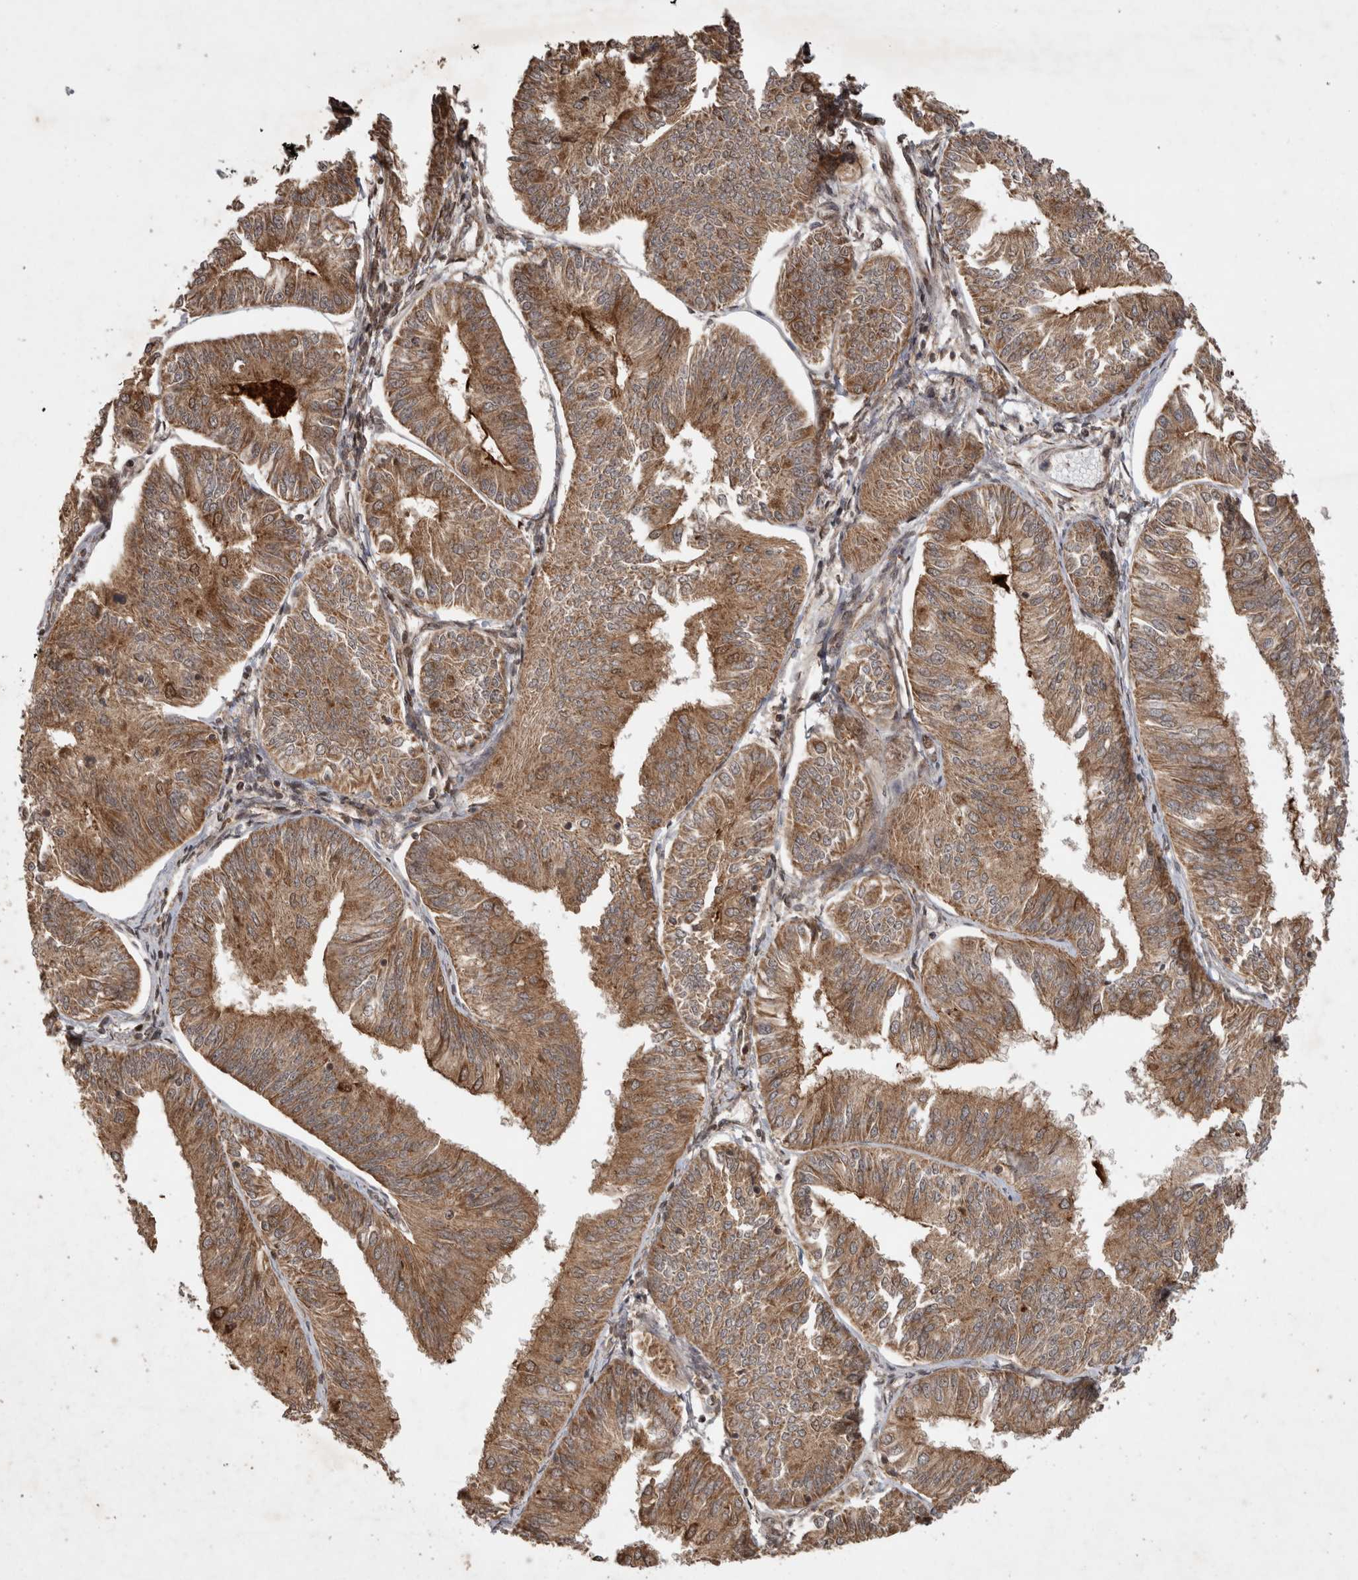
{"staining": {"intensity": "moderate", "quantity": ">75%", "location": "cytoplasmic/membranous"}, "tissue": "endometrial cancer", "cell_type": "Tumor cells", "image_type": "cancer", "snomed": [{"axis": "morphology", "description": "Adenocarcinoma, NOS"}, {"axis": "topography", "description": "Endometrium"}], "caption": "Immunohistochemistry (IHC) (DAB (3,3'-diaminobenzidine)) staining of human endometrial cancer demonstrates moderate cytoplasmic/membranous protein expression in about >75% of tumor cells. (DAB (3,3'-diaminobenzidine) IHC, brown staining for protein, blue staining for nuclei).", "gene": "FAM221A", "patient": {"sex": "female", "age": 58}}